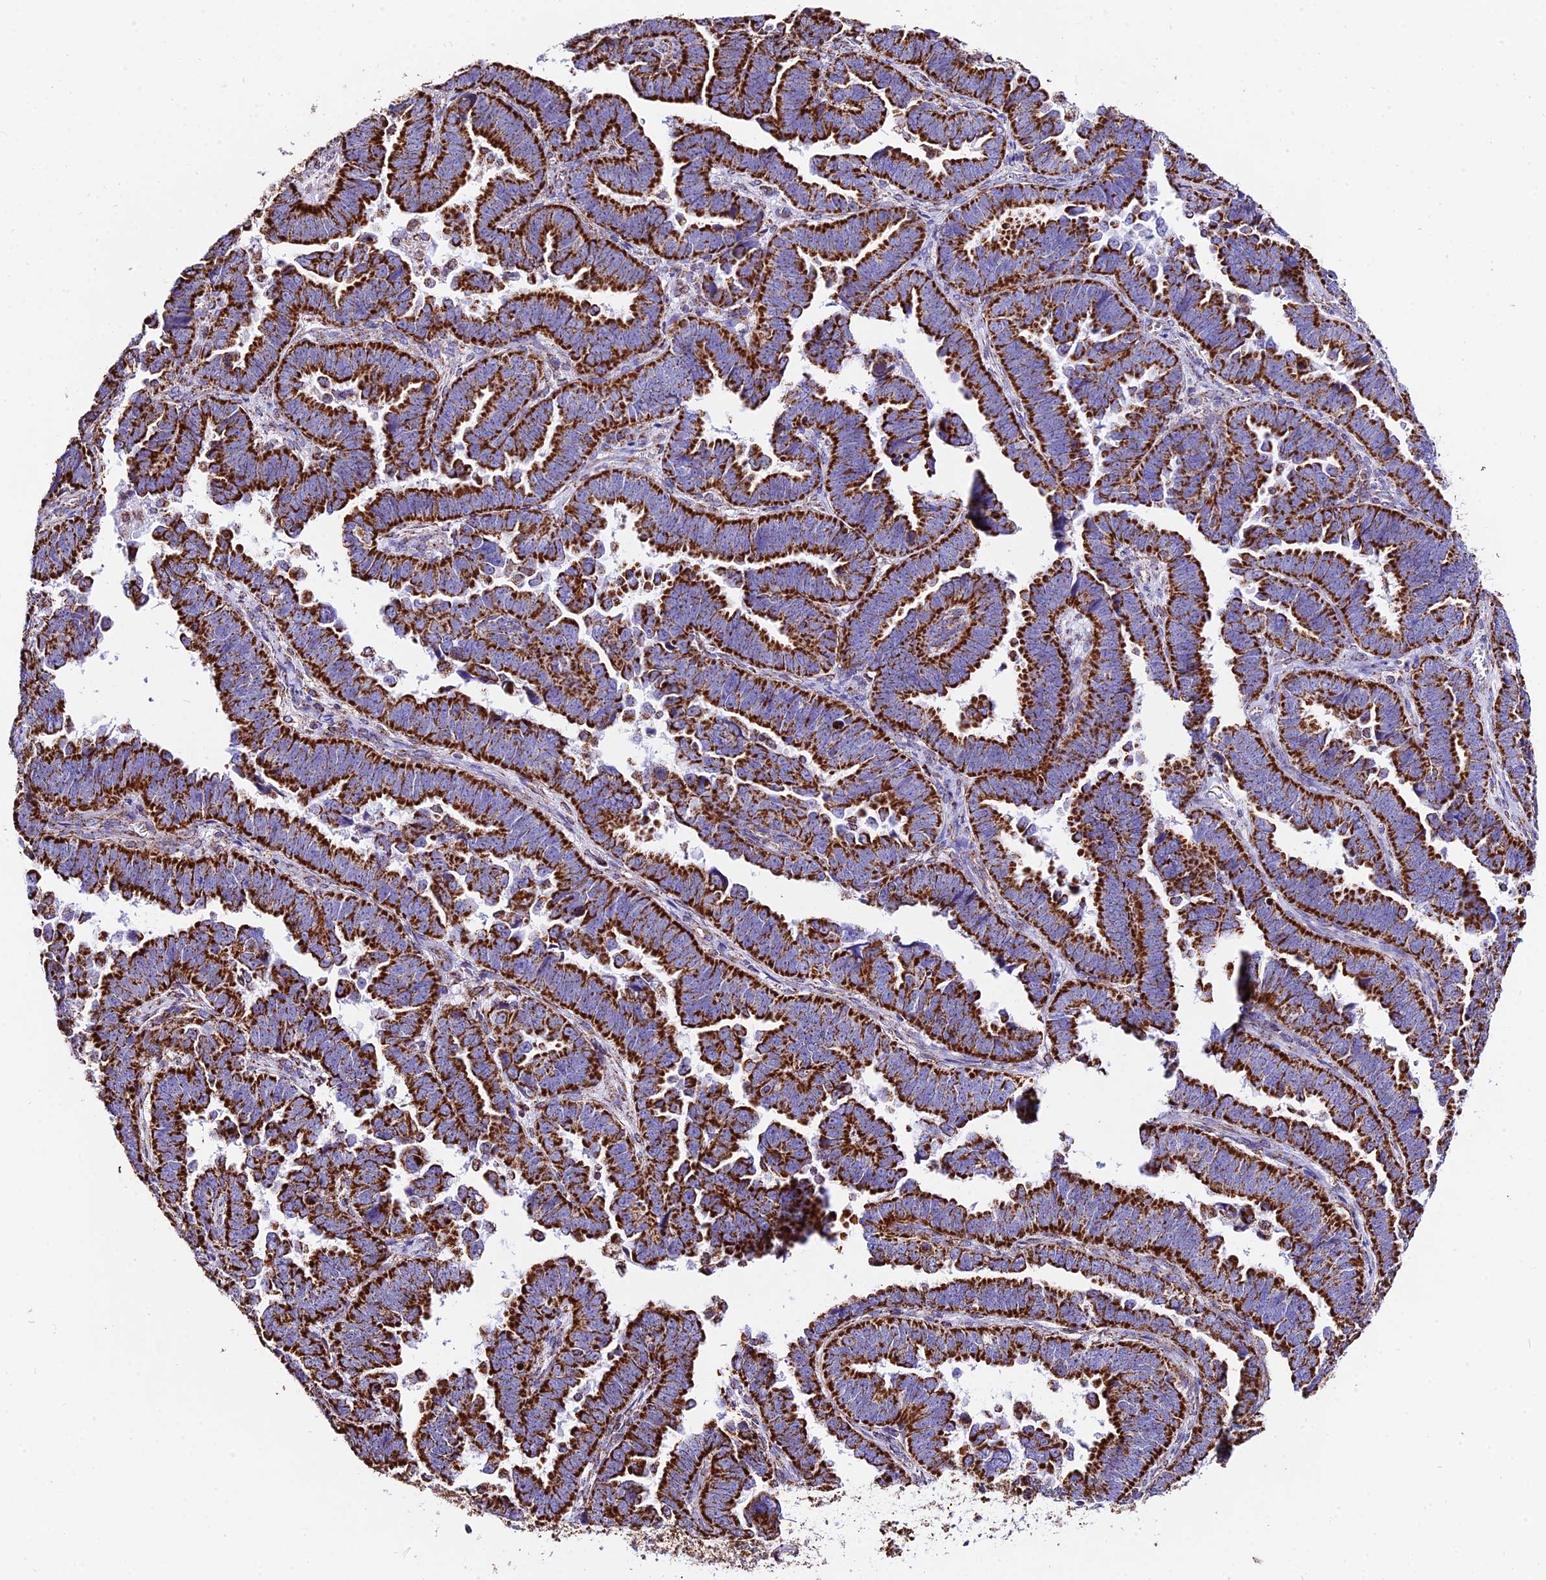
{"staining": {"intensity": "strong", "quantity": ">75%", "location": "cytoplasmic/membranous"}, "tissue": "endometrial cancer", "cell_type": "Tumor cells", "image_type": "cancer", "snomed": [{"axis": "morphology", "description": "Adenocarcinoma, NOS"}, {"axis": "topography", "description": "Endometrium"}], "caption": "DAB immunohistochemical staining of human endometrial cancer (adenocarcinoma) reveals strong cytoplasmic/membranous protein positivity in approximately >75% of tumor cells. The staining is performed using DAB brown chromogen to label protein expression. The nuclei are counter-stained blue using hematoxylin.", "gene": "ATP5PD", "patient": {"sex": "female", "age": 75}}